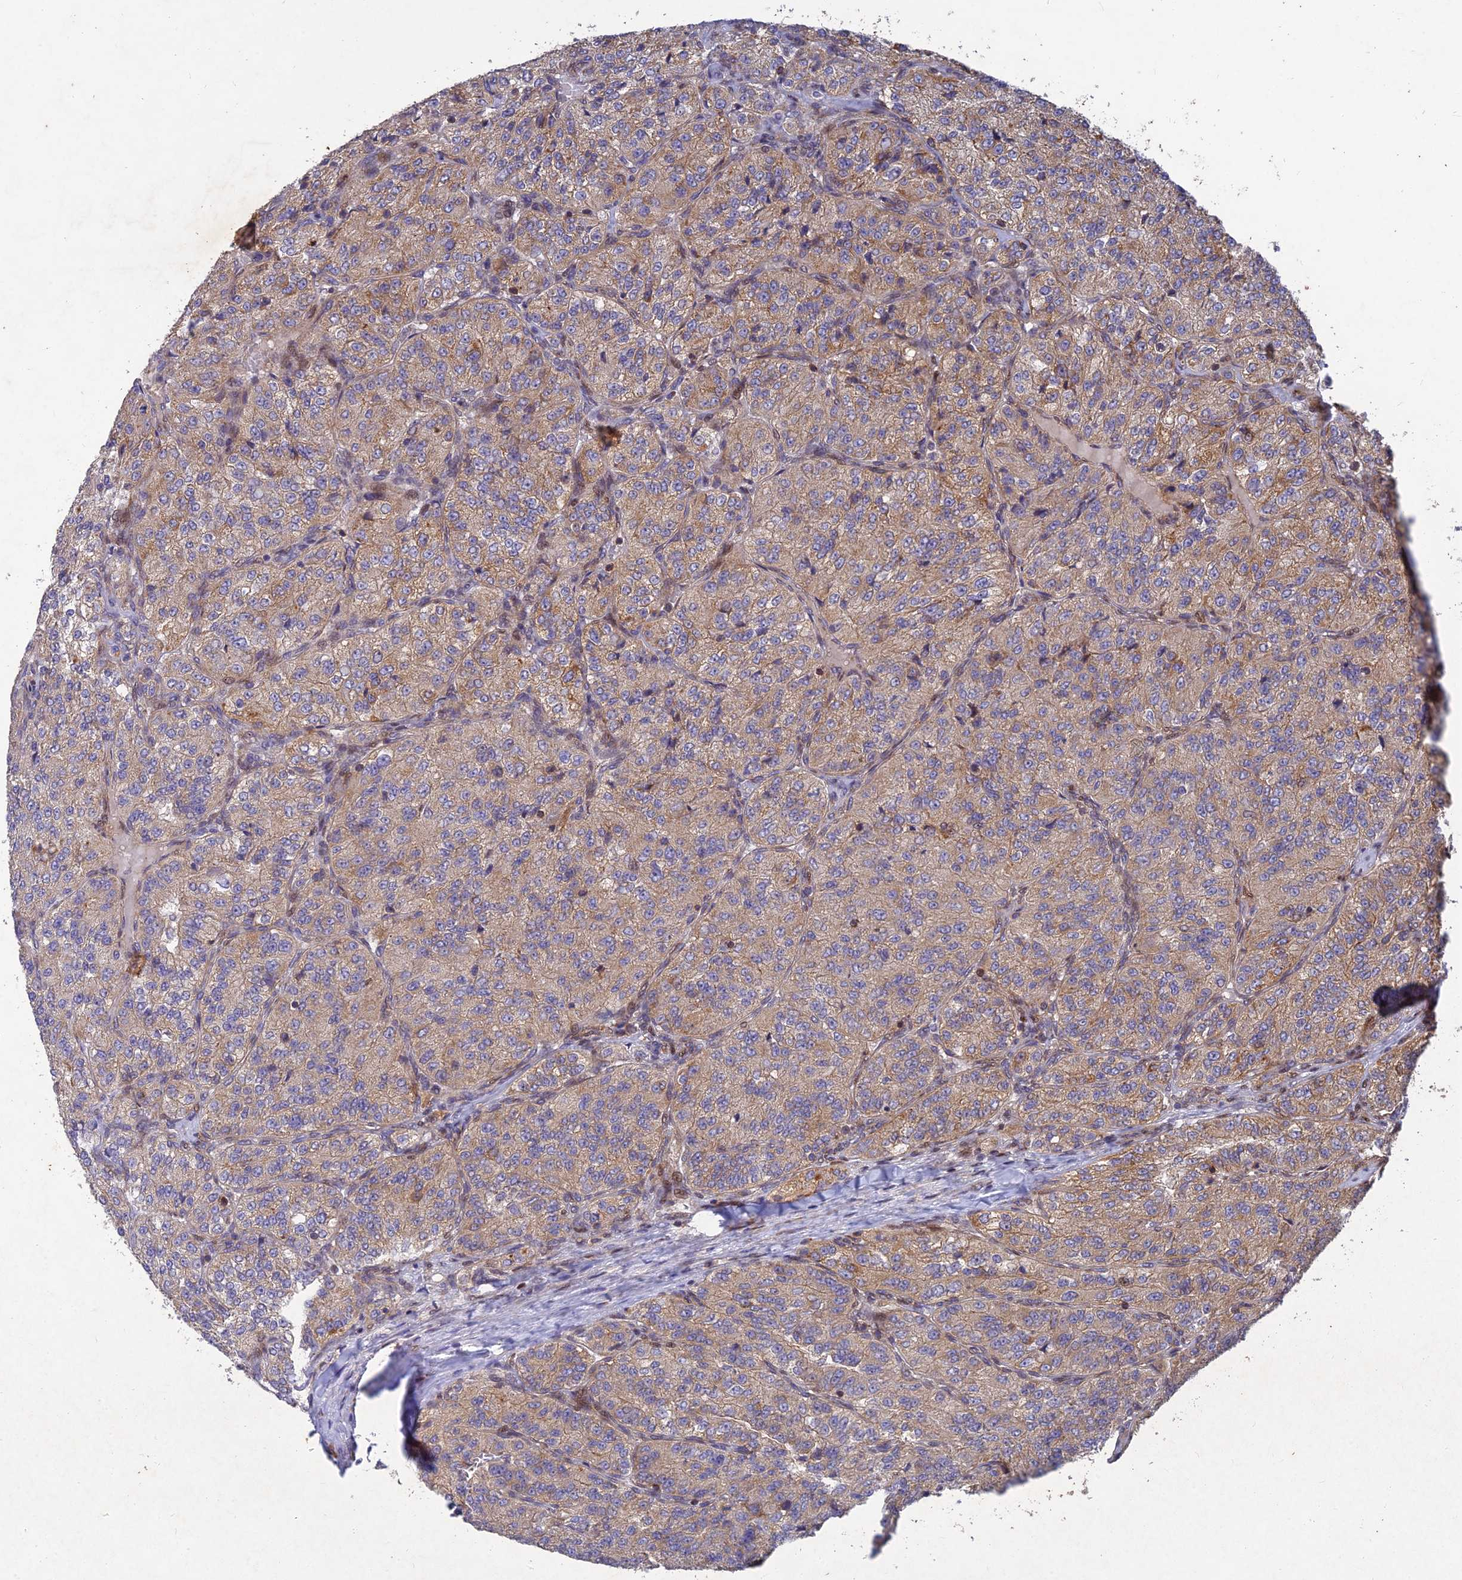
{"staining": {"intensity": "moderate", "quantity": "<25%", "location": "cytoplasmic/membranous"}, "tissue": "renal cancer", "cell_type": "Tumor cells", "image_type": "cancer", "snomed": [{"axis": "morphology", "description": "Adenocarcinoma, NOS"}, {"axis": "topography", "description": "Kidney"}], "caption": "Immunohistochemistry of renal cancer (adenocarcinoma) displays low levels of moderate cytoplasmic/membranous staining in approximately <25% of tumor cells. The staining was performed using DAB to visualize the protein expression in brown, while the nuclei were stained in blue with hematoxylin (Magnification: 20x).", "gene": "RELCH", "patient": {"sex": "female", "age": 63}}